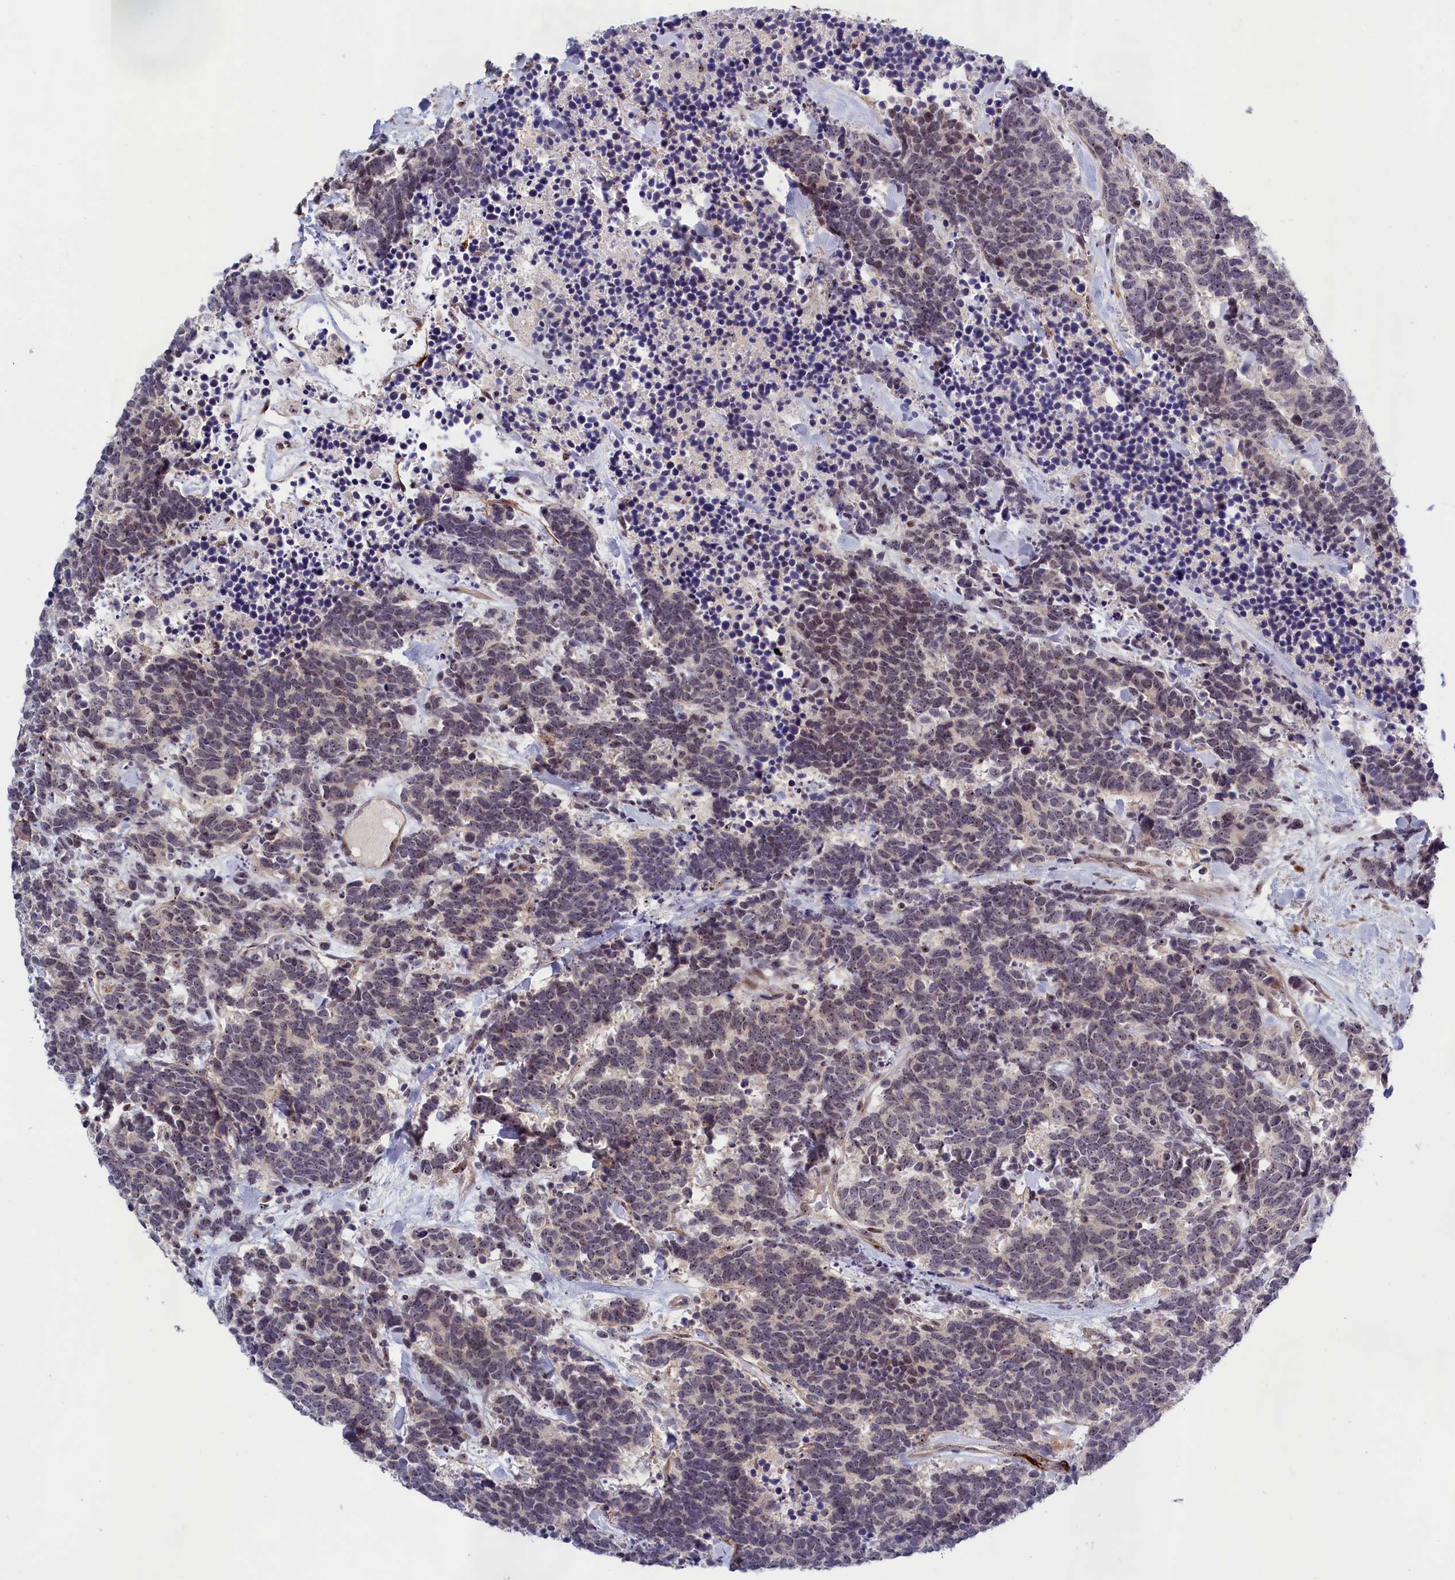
{"staining": {"intensity": "moderate", "quantity": "25%-75%", "location": "nuclear"}, "tissue": "carcinoid", "cell_type": "Tumor cells", "image_type": "cancer", "snomed": [{"axis": "morphology", "description": "Carcinoma, NOS"}, {"axis": "morphology", "description": "Carcinoid, malignant, NOS"}, {"axis": "topography", "description": "Prostate"}], "caption": "A brown stain shows moderate nuclear staining of a protein in carcinoma tumor cells.", "gene": "PPAN", "patient": {"sex": "male", "age": 57}}